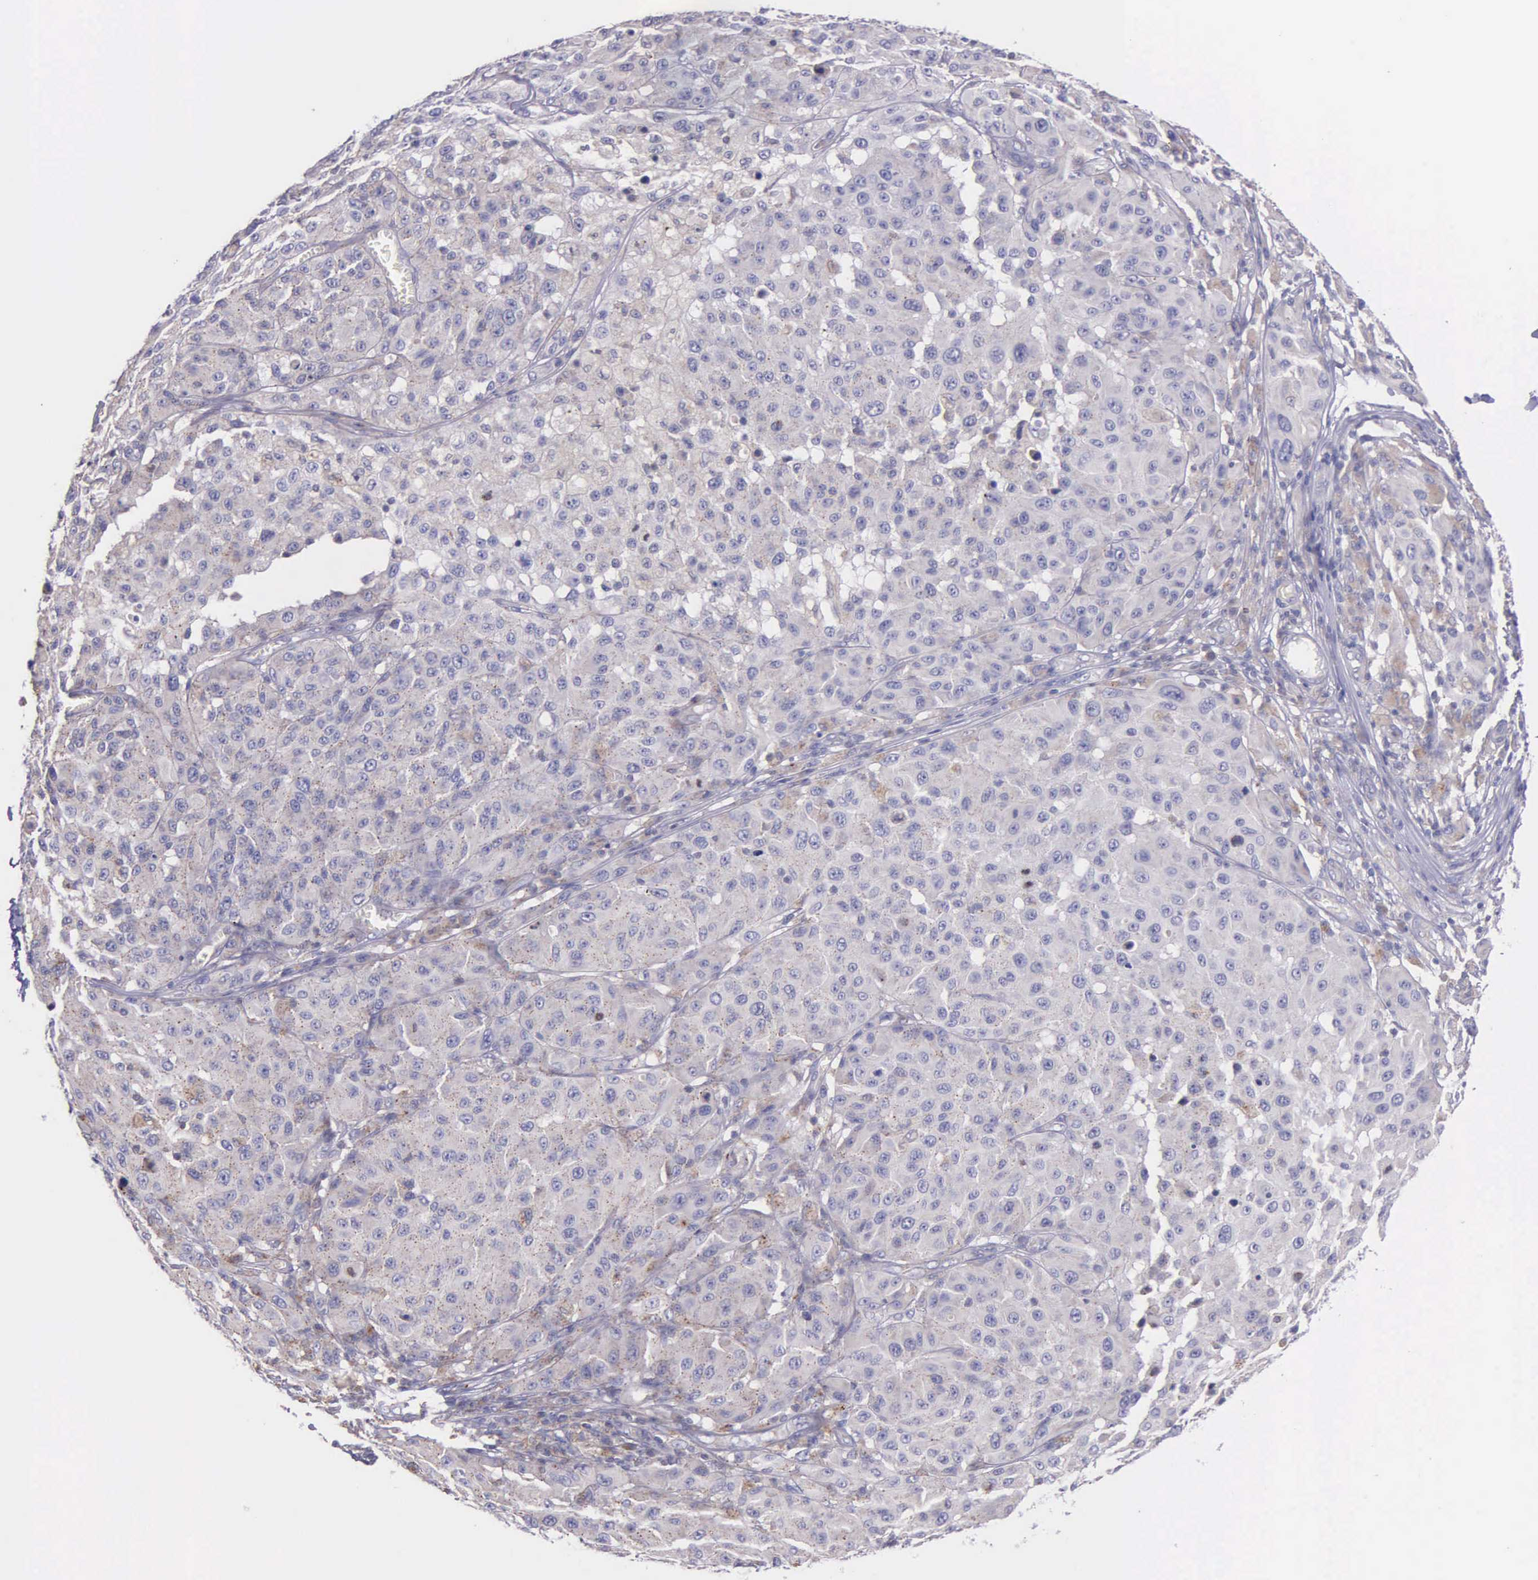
{"staining": {"intensity": "negative", "quantity": "none", "location": "none"}, "tissue": "melanoma", "cell_type": "Tumor cells", "image_type": "cancer", "snomed": [{"axis": "morphology", "description": "Malignant melanoma, NOS"}, {"axis": "topography", "description": "Skin"}], "caption": "Immunohistochemistry photomicrograph of neoplastic tissue: human melanoma stained with DAB demonstrates no significant protein expression in tumor cells.", "gene": "MIA2", "patient": {"sex": "female", "age": 77}}